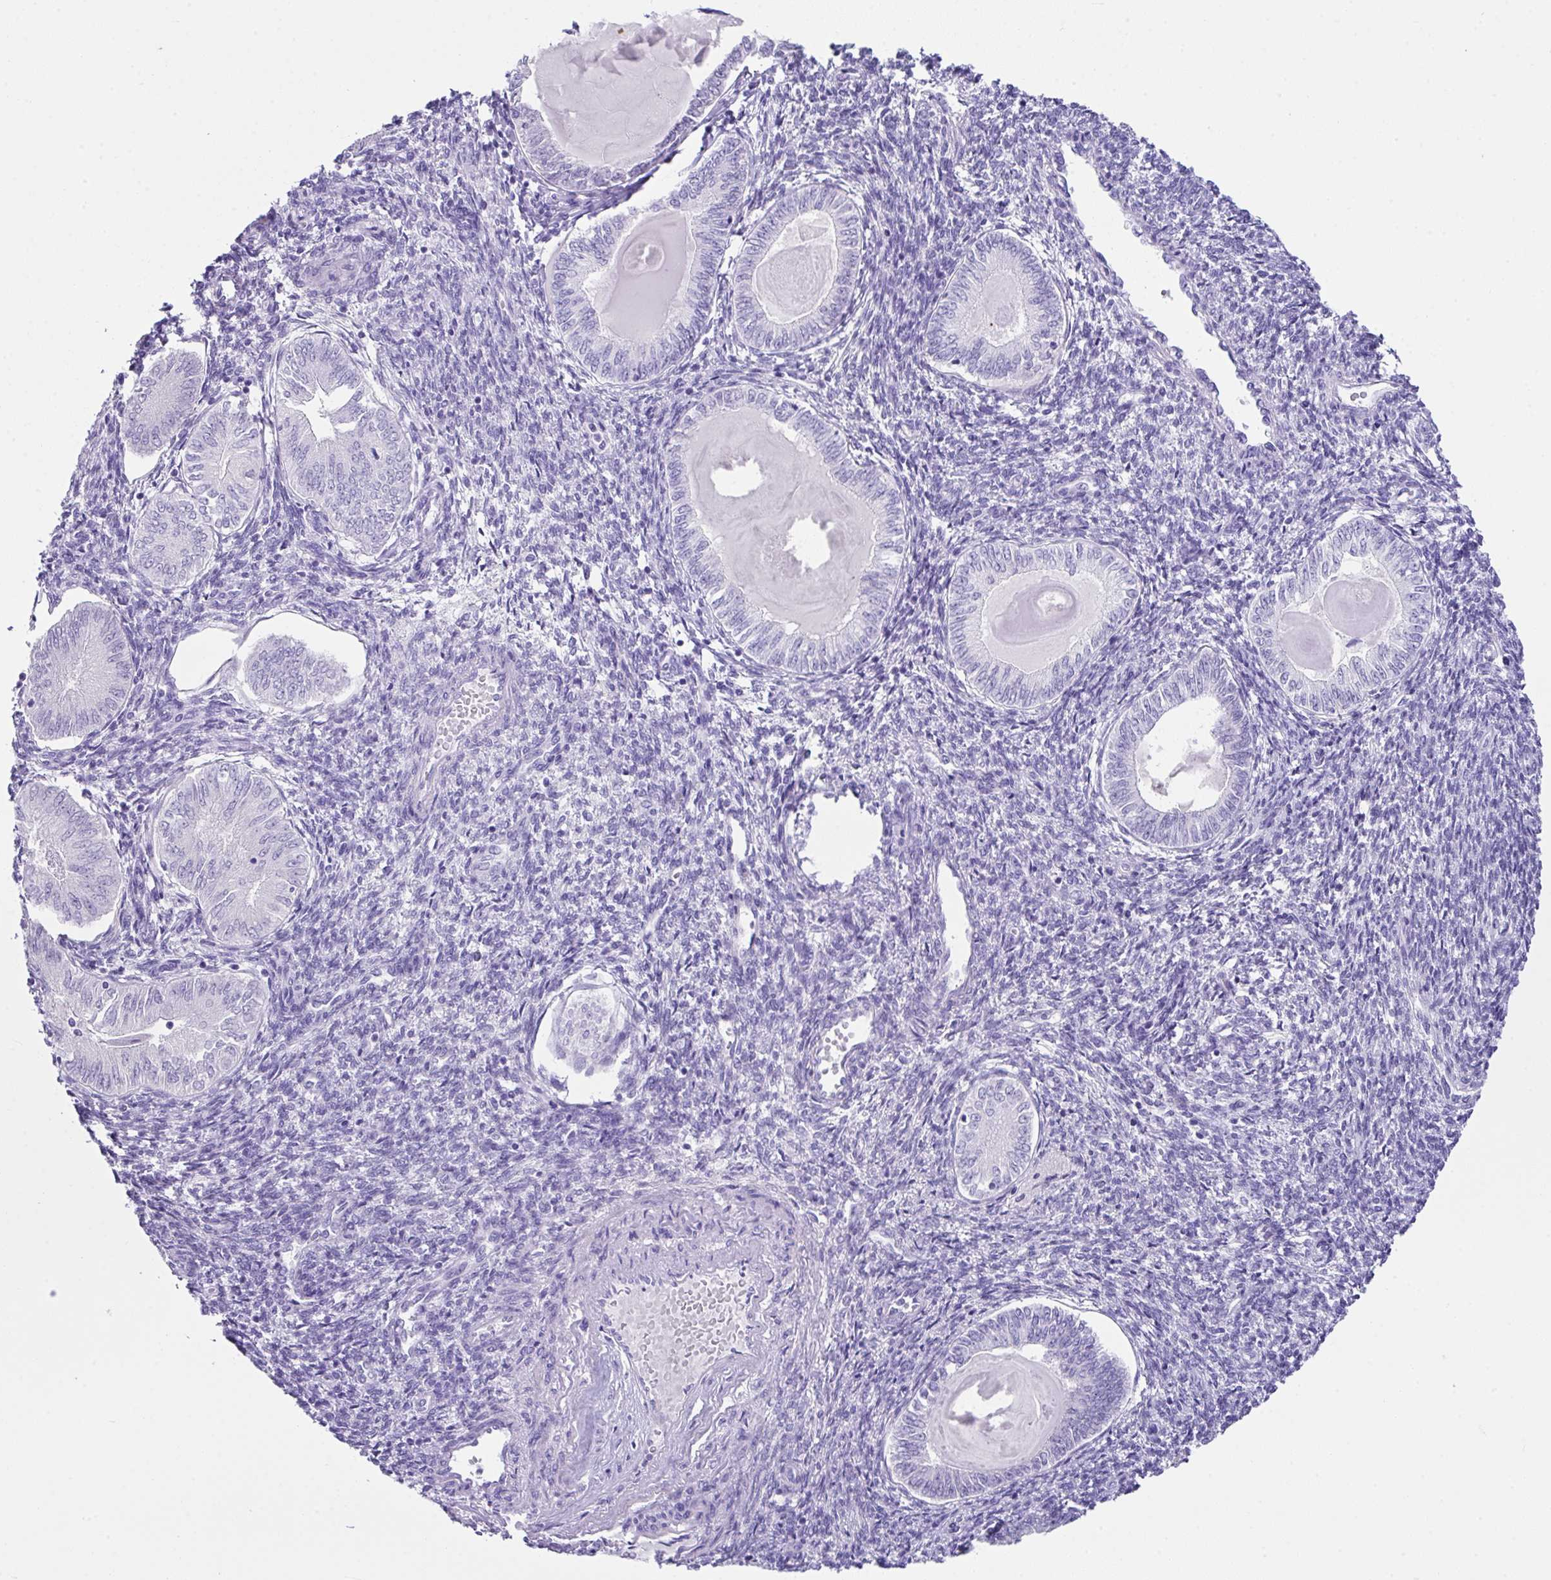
{"staining": {"intensity": "negative", "quantity": "none", "location": "none"}, "tissue": "endometrial cancer", "cell_type": "Tumor cells", "image_type": "cancer", "snomed": [{"axis": "morphology", "description": "Carcinoma, NOS"}, {"axis": "topography", "description": "Uterus"}], "caption": "A photomicrograph of human endometrial cancer is negative for staining in tumor cells. (DAB immunohistochemistry (IHC), high magnification).", "gene": "LGALS4", "patient": {"sex": "female", "age": 76}}